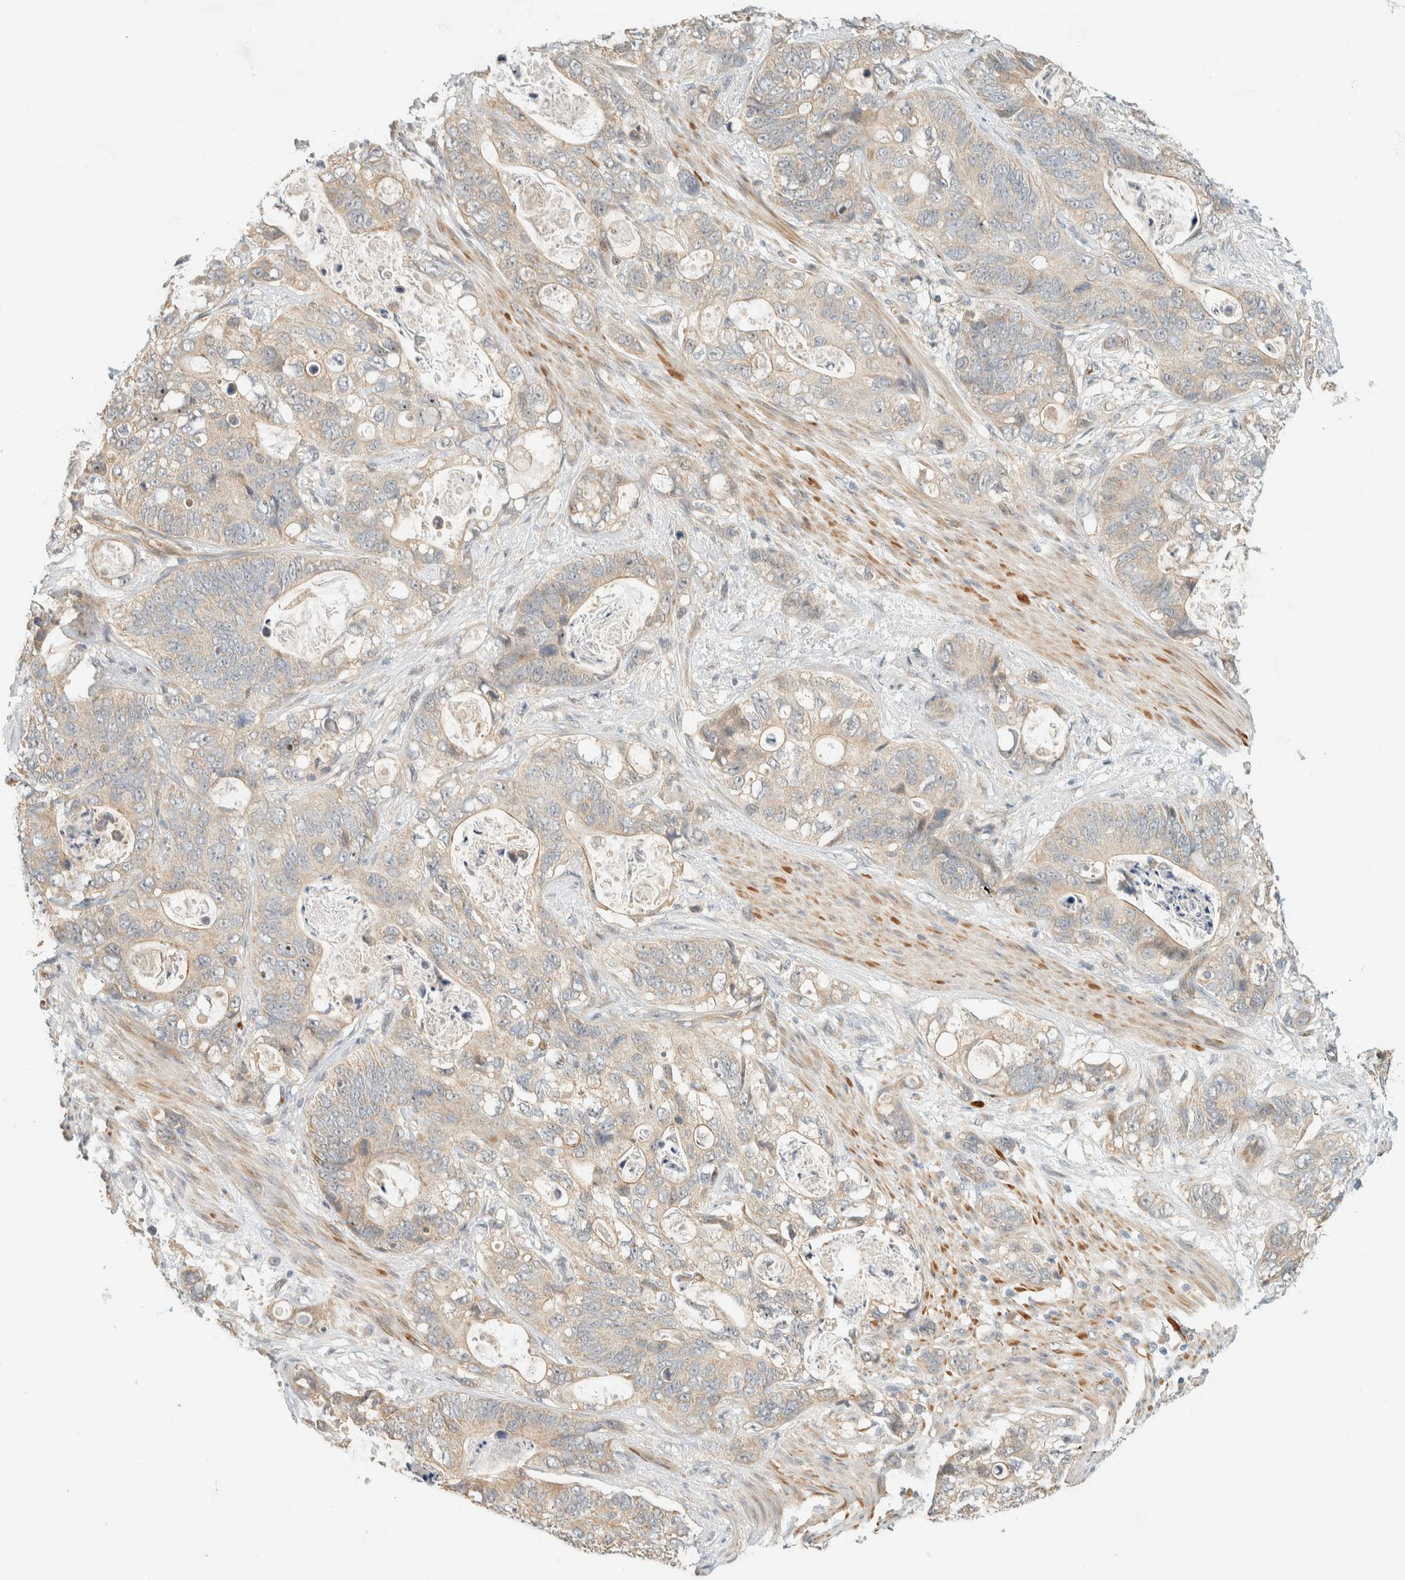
{"staining": {"intensity": "weak", "quantity": "25%-75%", "location": "cytoplasmic/membranous,nuclear"}, "tissue": "stomach cancer", "cell_type": "Tumor cells", "image_type": "cancer", "snomed": [{"axis": "morphology", "description": "Normal tissue, NOS"}, {"axis": "morphology", "description": "Adenocarcinoma, NOS"}, {"axis": "topography", "description": "Stomach"}], "caption": "A histopathology image showing weak cytoplasmic/membranous and nuclear expression in about 25%-75% of tumor cells in stomach cancer, as visualized by brown immunohistochemical staining.", "gene": "CCDC171", "patient": {"sex": "female", "age": 89}}